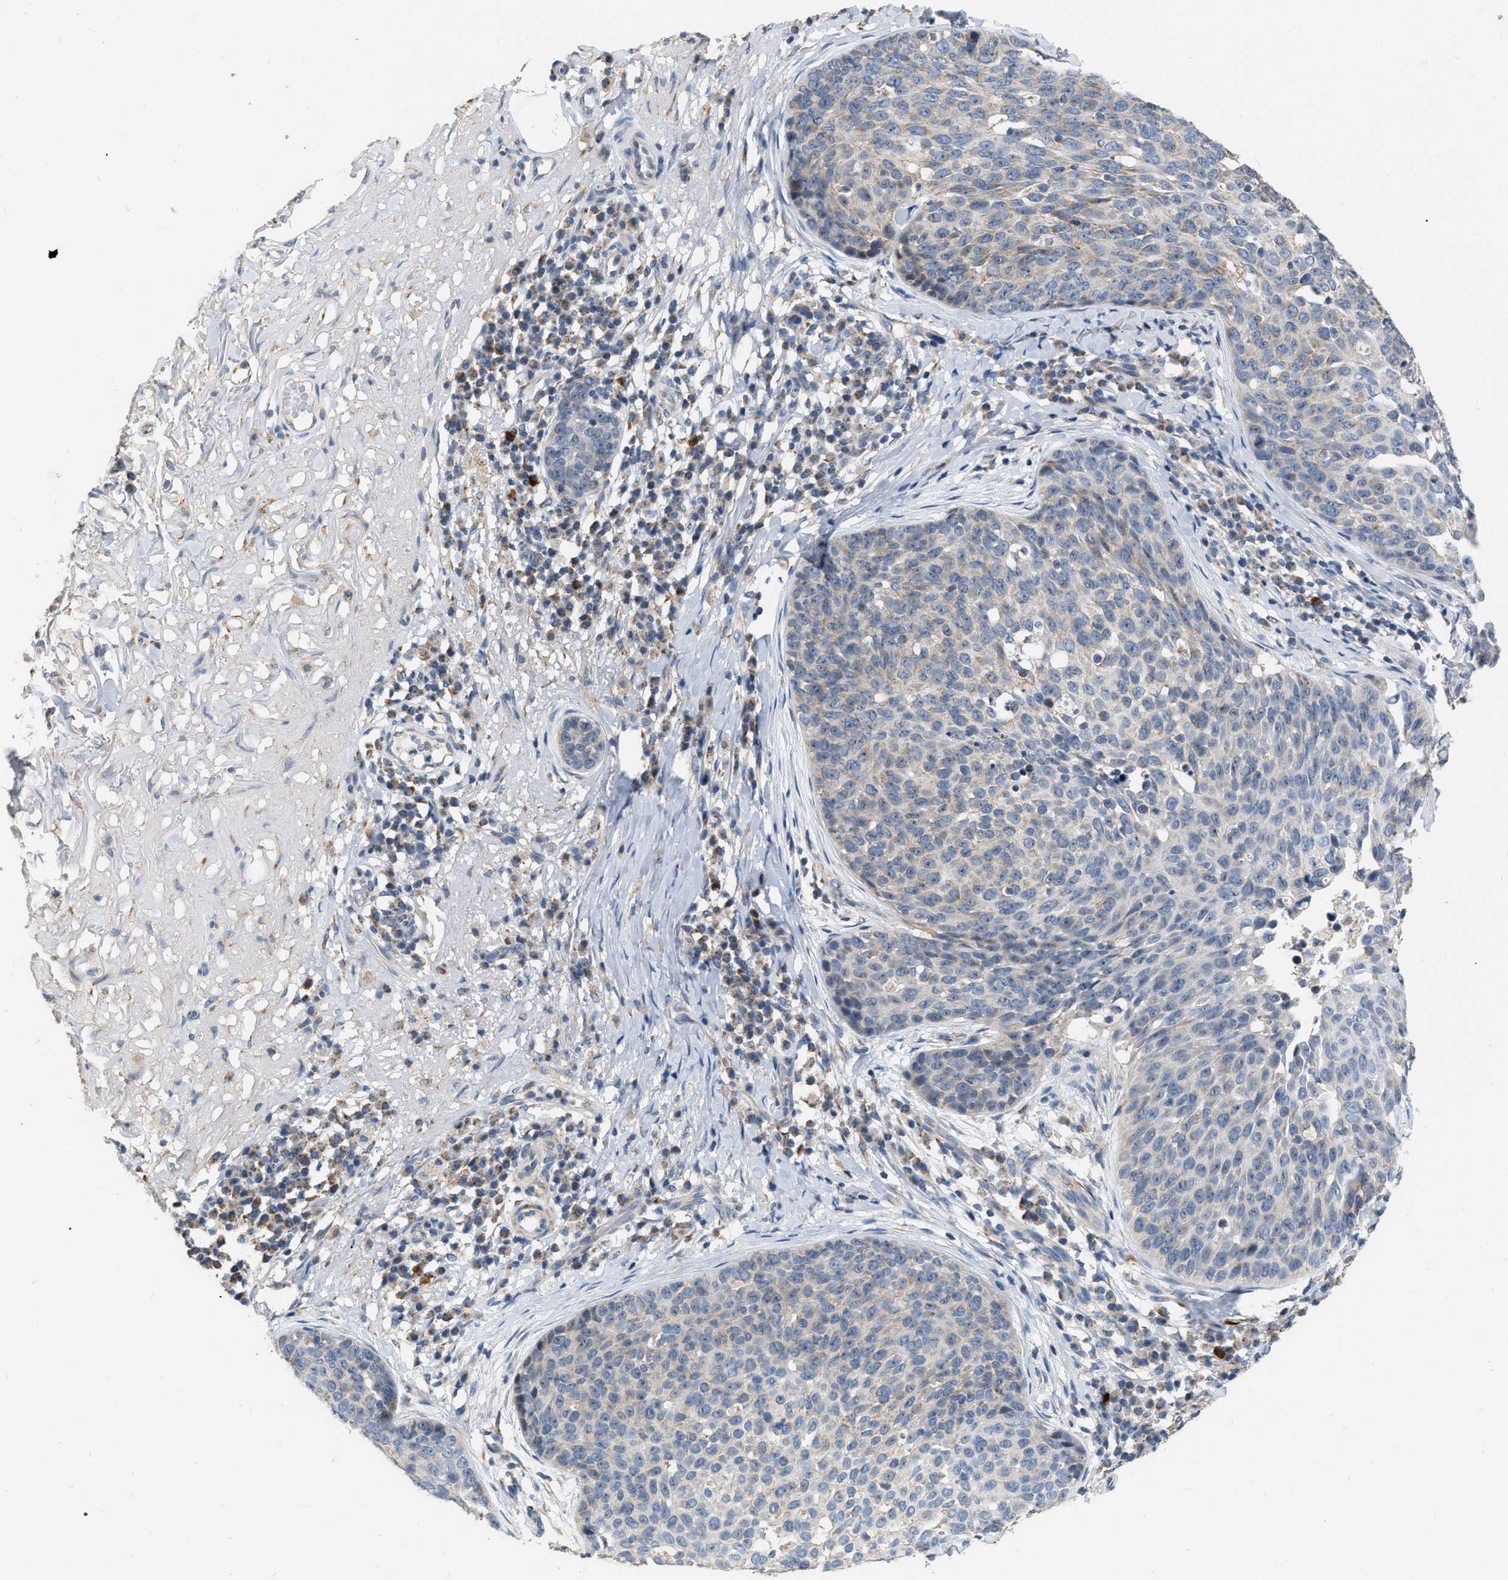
{"staining": {"intensity": "negative", "quantity": "none", "location": "none"}, "tissue": "skin cancer", "cell_type": "Tumor cells", "image_type": "cancer", "snomed": [{"axis": "morphology", "description": "Squamous cell carcinoma in situ, NOS"}, {"axis": "morphology", "description": "Squamous cell carcinoma, NOS"}, {"axis": "topography", "description": "Skin"}], "caption": "DAB (3,3'-diaminobenzidine) immunohistochemical staining of human skin cancer (squamous cell carcinoma in situ) shows no significant expression in tumor cells.", "gene": "DDX56", "patient": {"sex": "male", "age": 93}}